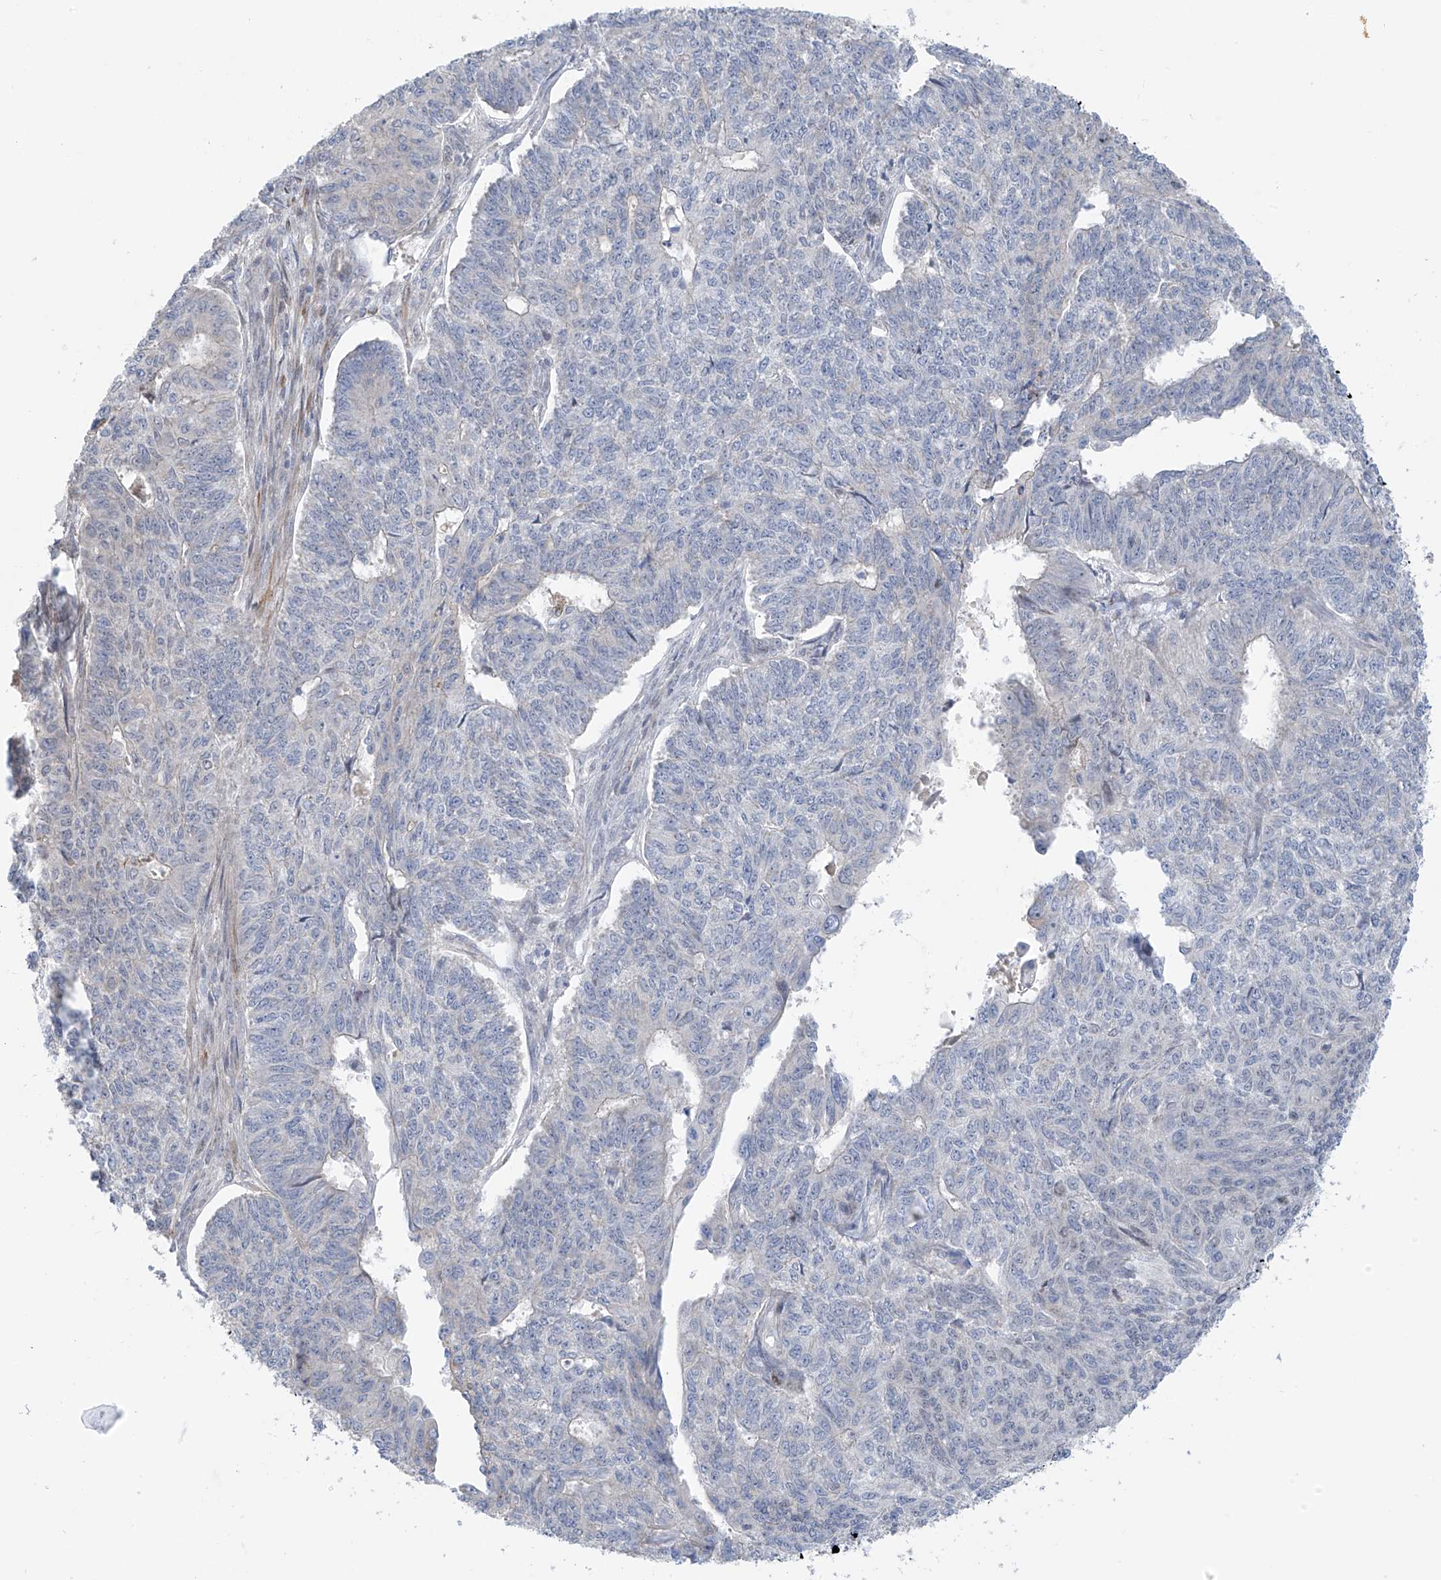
{"staining": {"intensity": "negative", "quantity": "none", "location": "none"}, "tissue": "endometrial cancer", "cell_type": "Tumor cells", "image_type": "cancer", "snomed": [{"axis": "morphology", "description": "Adenocarcinoma, NOS"}, {"axis": "topography", "description": "Endometrium"}], "caption": "A histopathology image of human endometrial cancer is negative for staining in tumor cells.", "gene": "ZNF641", "patient": {"sex": "female", "age": 32}}